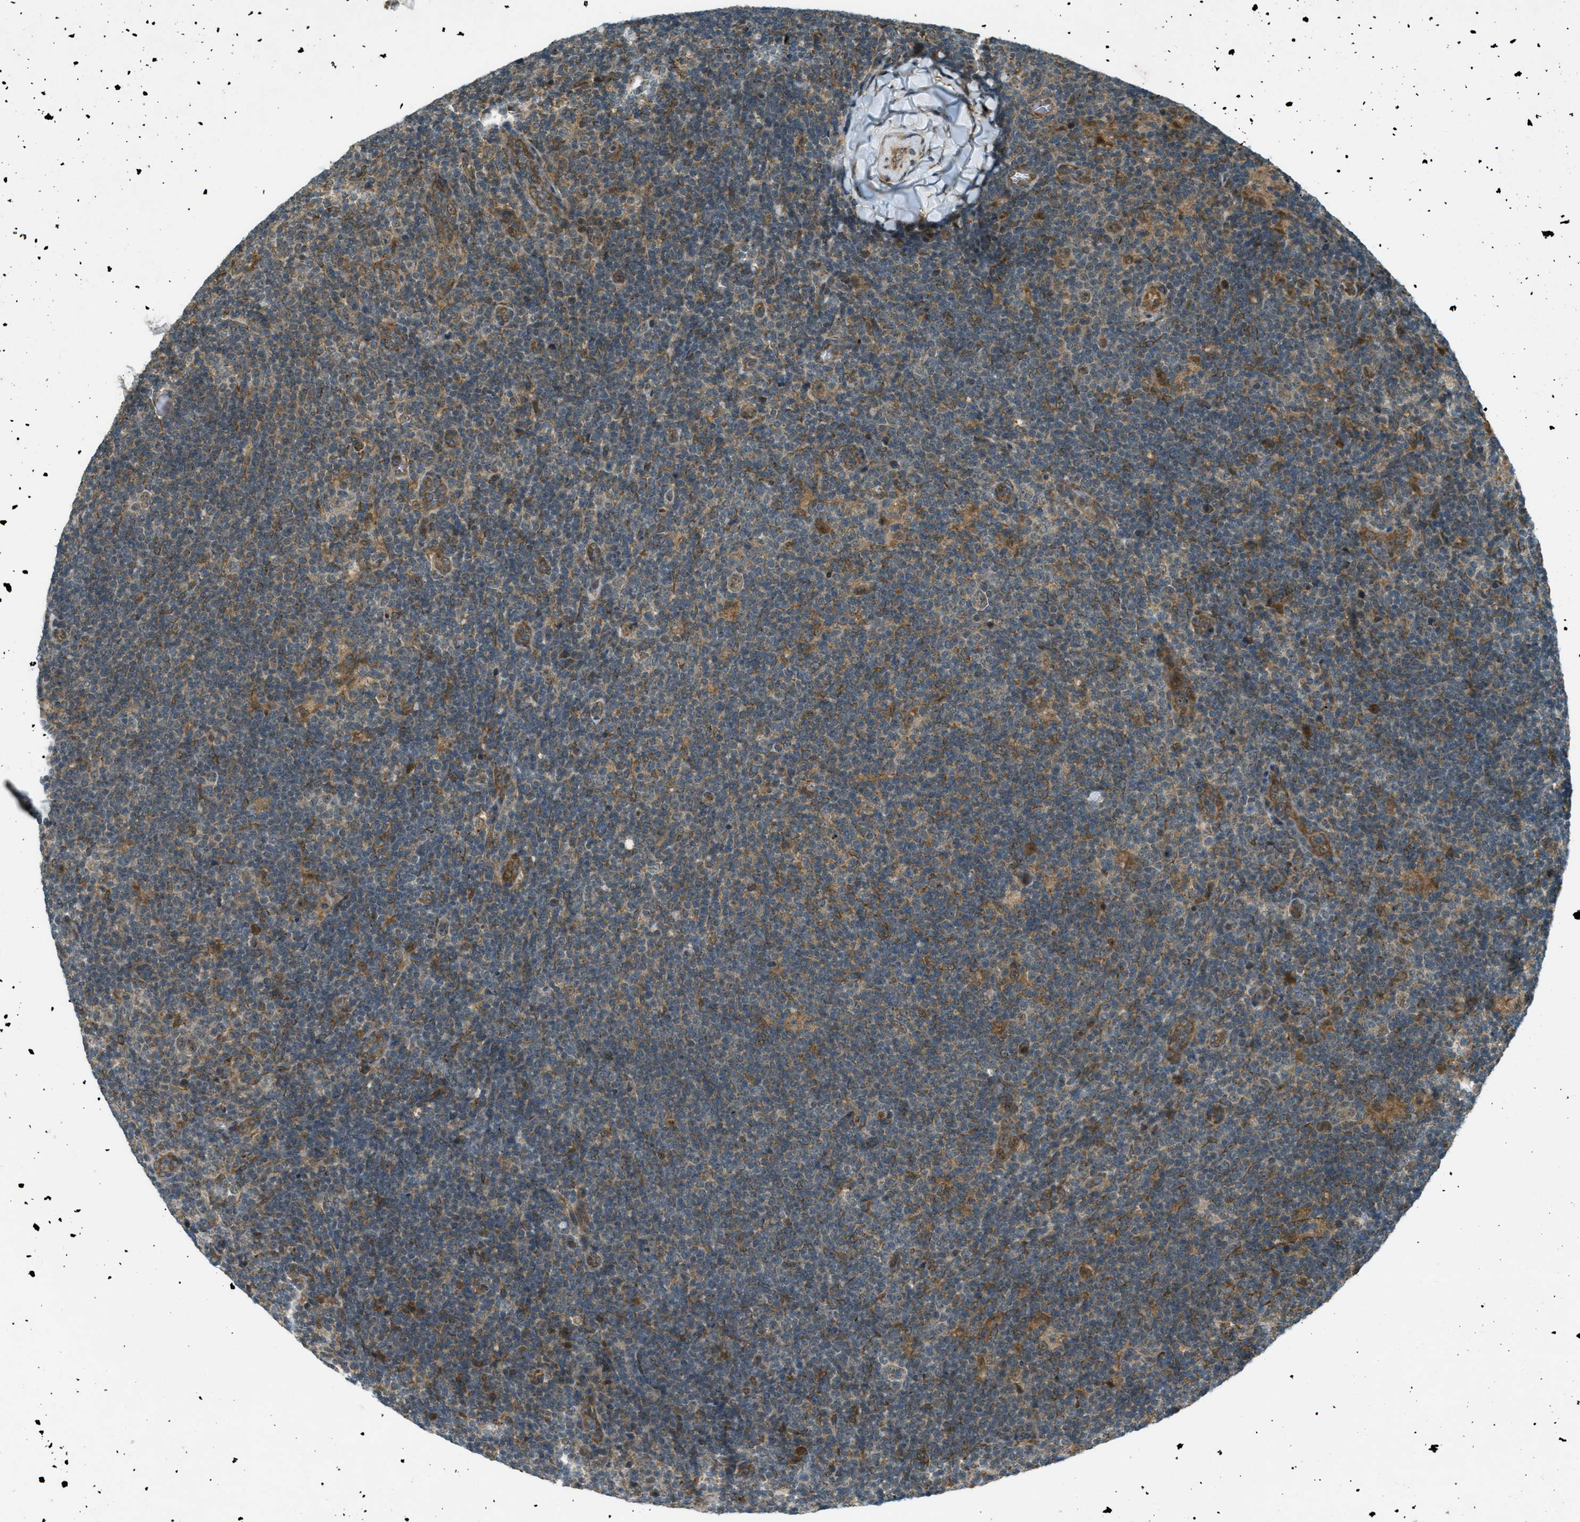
{"staining": {"intensity": "weak", "quantity": "25%-75%", "location": "cytoplasmic/membranous"}, "tissue": "lymphoma", "cell_type": "Tumor cells", "image_type": "cancer", "snomed": [{"axis": "morphology", "description": "Hodgkin's disease, NOS"}, {"axis": "topography", "description": "Lymph node"}], "caption": "Weak cytoplasmic/membranous protein staining is seen in approximately 25%-75% of tumor cells in lymphoma.", "gene": "EIF2AK3", "patient": {"sex": "female", "age": 57}}